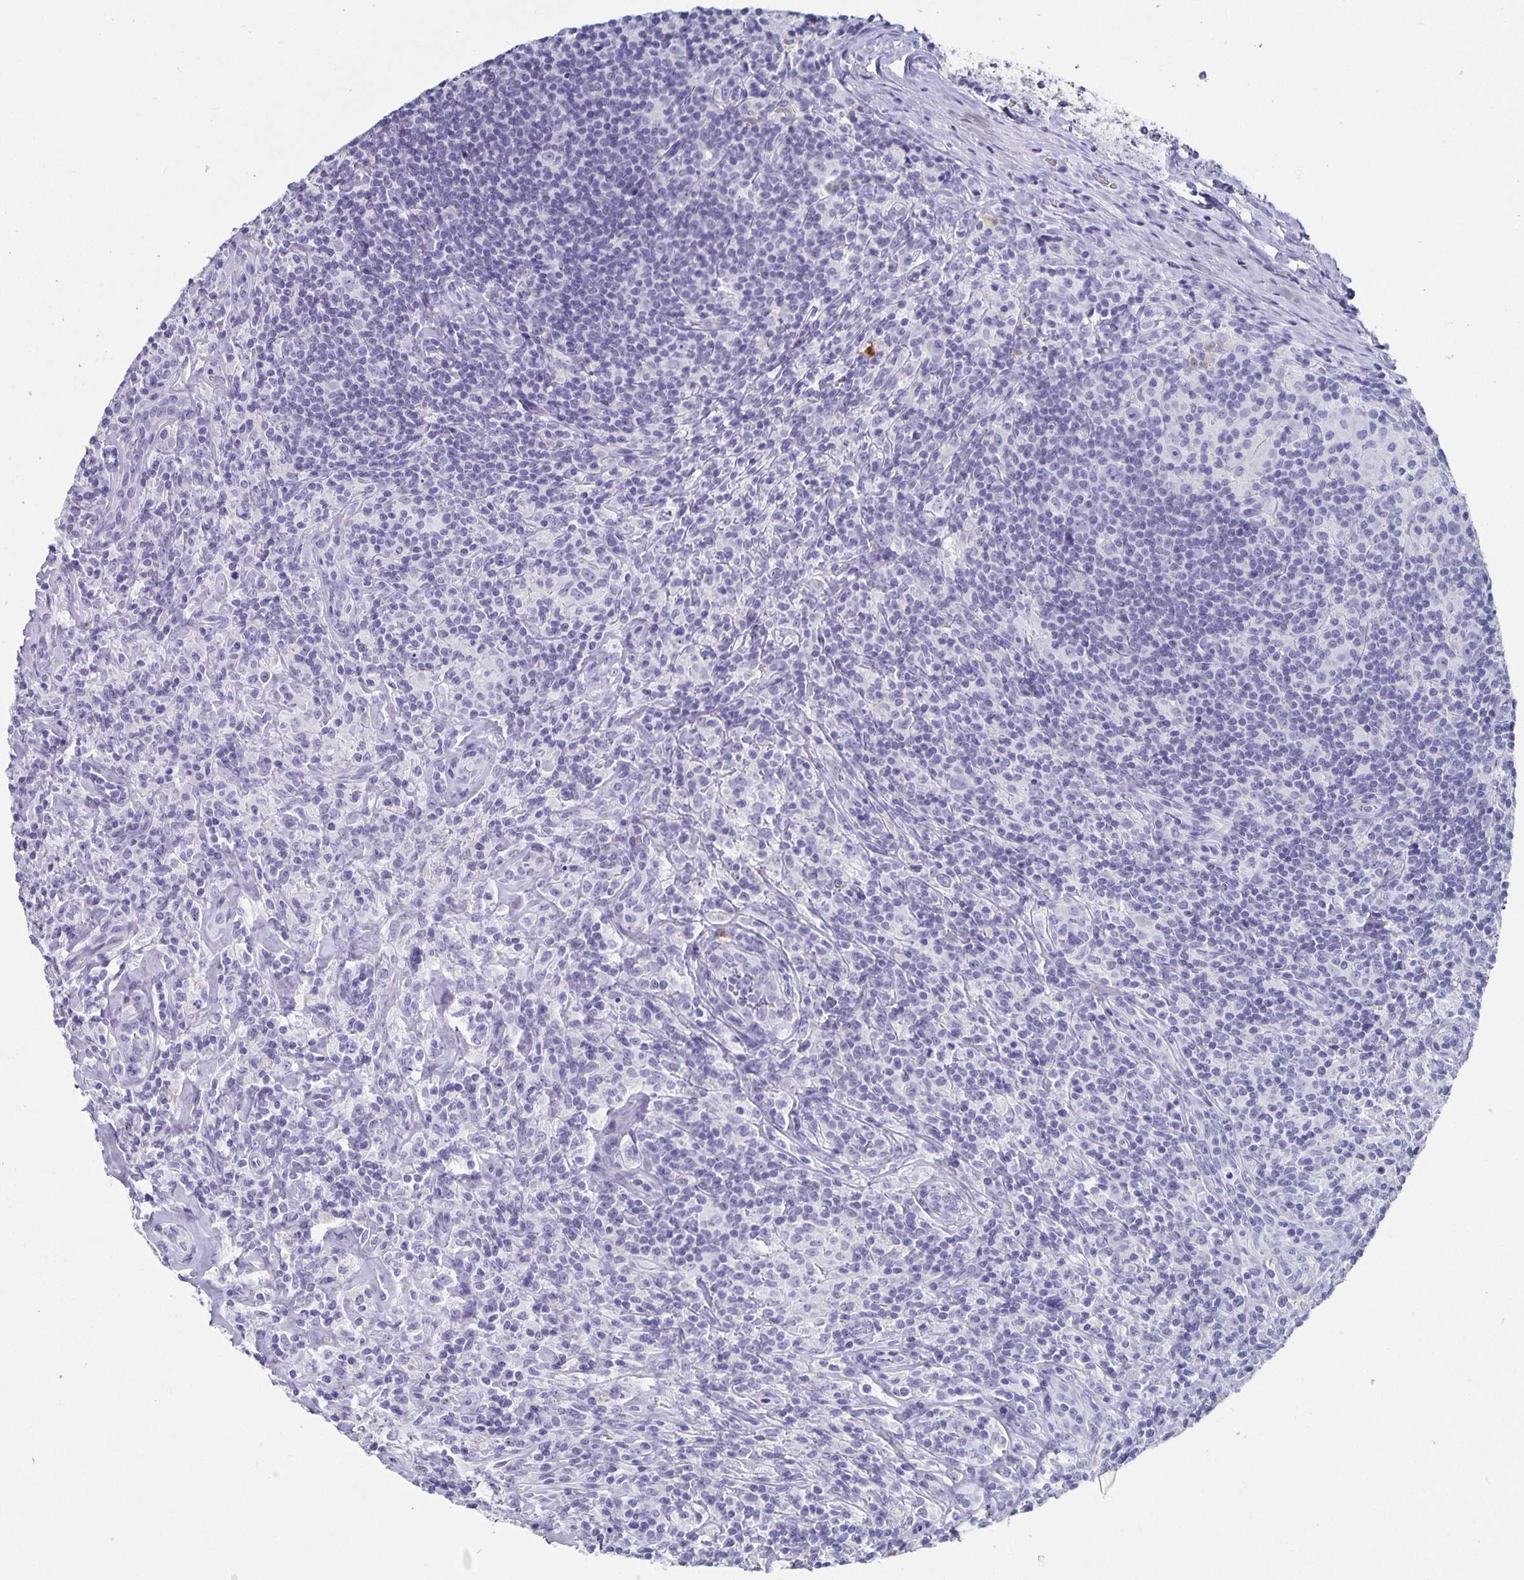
{"staining": {"intensity": "negative", "quantity": "none", "location": "none"}, "tissue": "lymphoma", "cell_type": "Tumor cells", "image_type": "cancer", "snomed": [{"axis": "morphology", "description": "Hodgkin's disease, NOS"}, {"axis": "morphology", "description": "Hodgkin's lymphoma, nodular sclerosis"}, {"axis": "topography", "description": "Lymph node"}], "caption": "High magnification brightfield microscopy of lymphoma stained with DAB (brown) and counterstained with hematoxylin (blue): tumor cells show no significant staining.", "gene": "CHGA", "patient": {"sex": "female", "age": 10}}